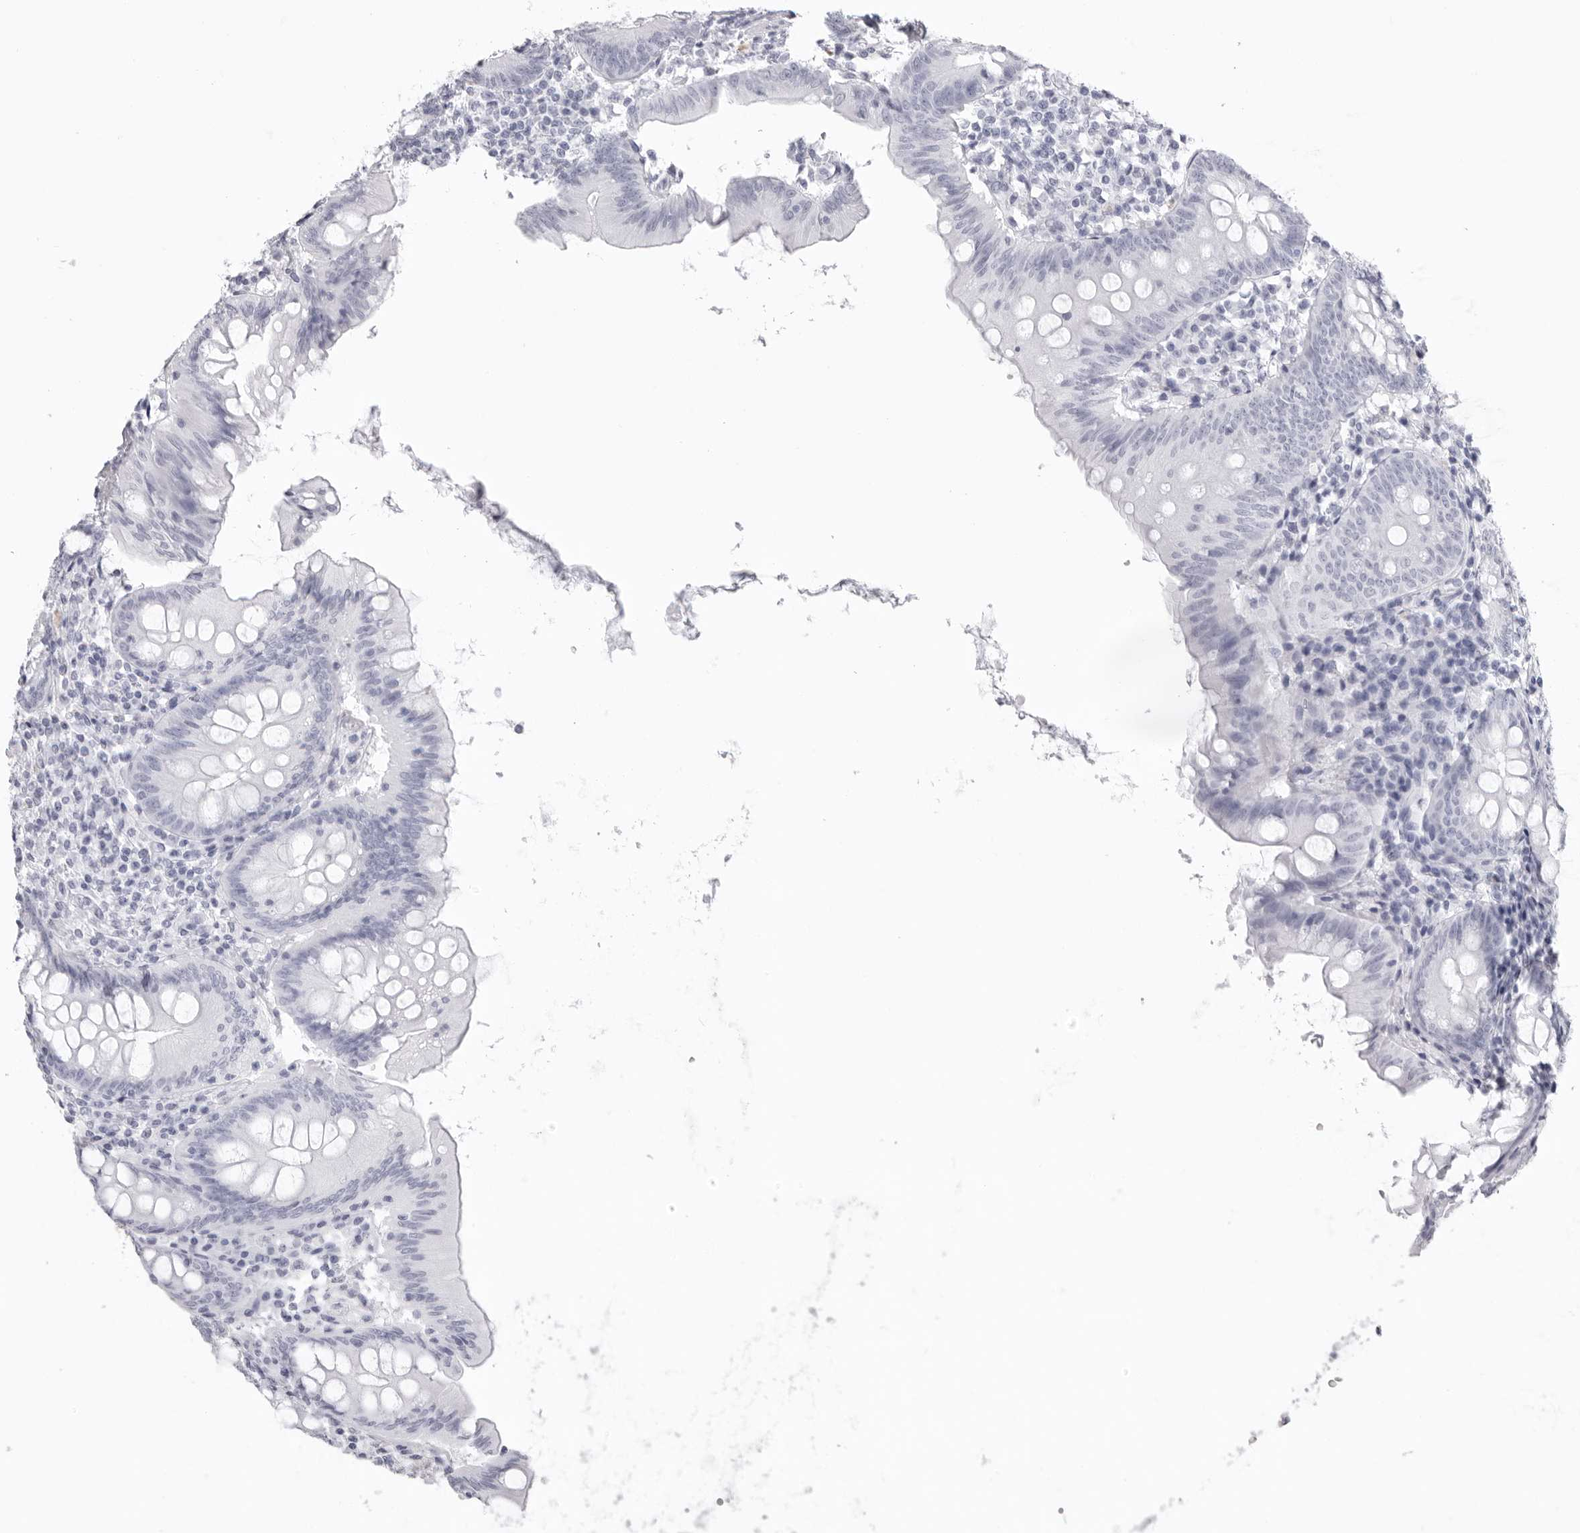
{"staining": {"intensity": "negative", "quantity": "none", "location": "none"}, "tissue": "appendix", "cell_type": "Glandular cells", "image_type": "normal", "snomed": [{"axis": "morphology", "description": "Normal tissue, NOS"}, {"axis": "topography", "description": "Appendix"}], "caption": "The image reveals no significant expression in glandular cells of appendix.", "gene": "KLK9", "patient": {"sex": "female", "age": 54}}